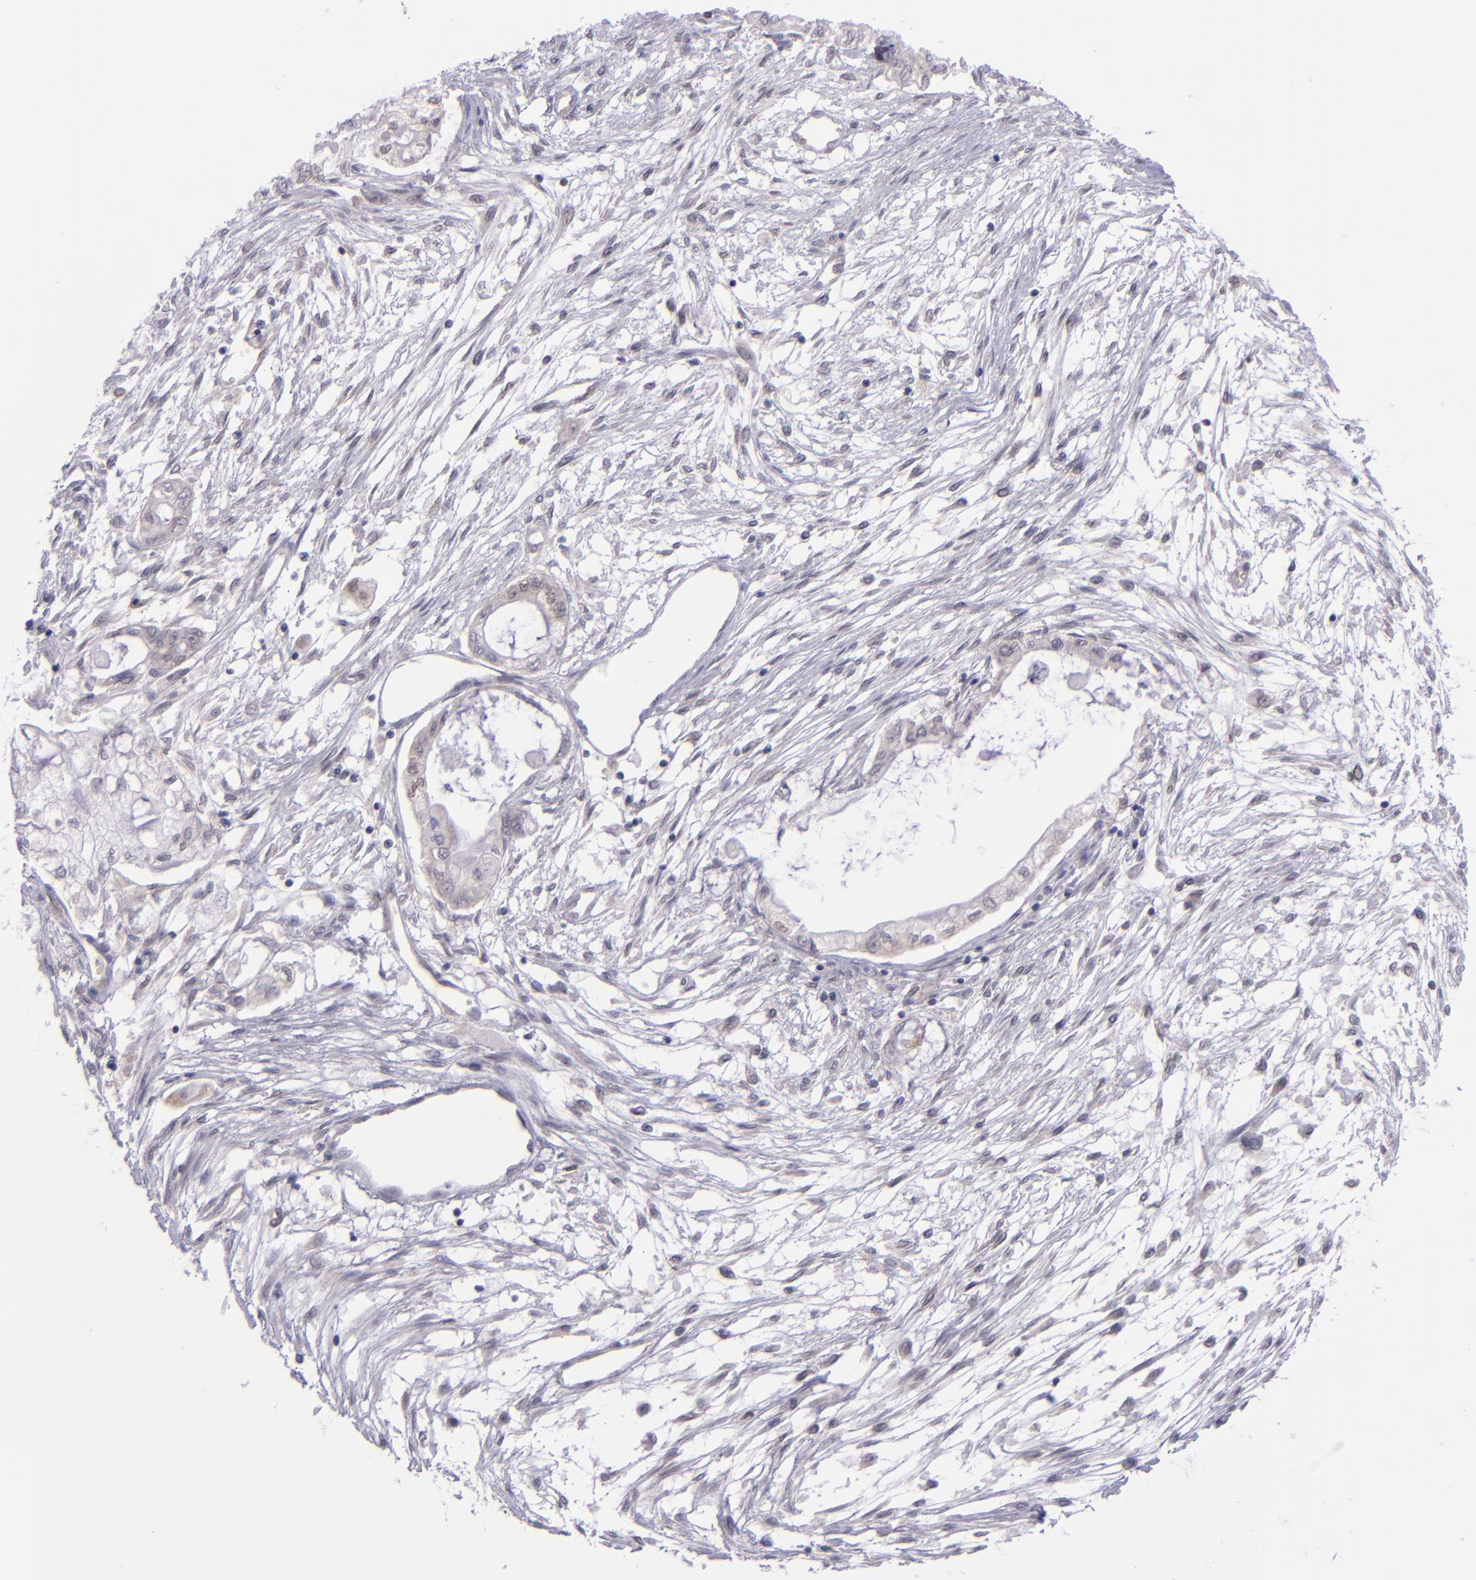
{"staining": {"intensity": "weak", "quantity": "25%-75%", "location": "nuclear"}, "tissue": "pancreatic cancer", "cell_type": "Tumor cells", "image_type": "cancer", "snomed": [{"axis": "morphology", "description": "Adenocarcinoma, NOS"}, {"axis": "topography", "description": "Pancreas"}], "caption": "DAB immunohistochemical staining of pancreatic cancer (adenocarcinoma) reveals weak nuclear protein staining in about 25%-75% of tumor cells. (Brightfield microscopy of DAB IHC at high magnification).", "gene": "BAG1", "patient": {"sex": "male", "age": 79}}